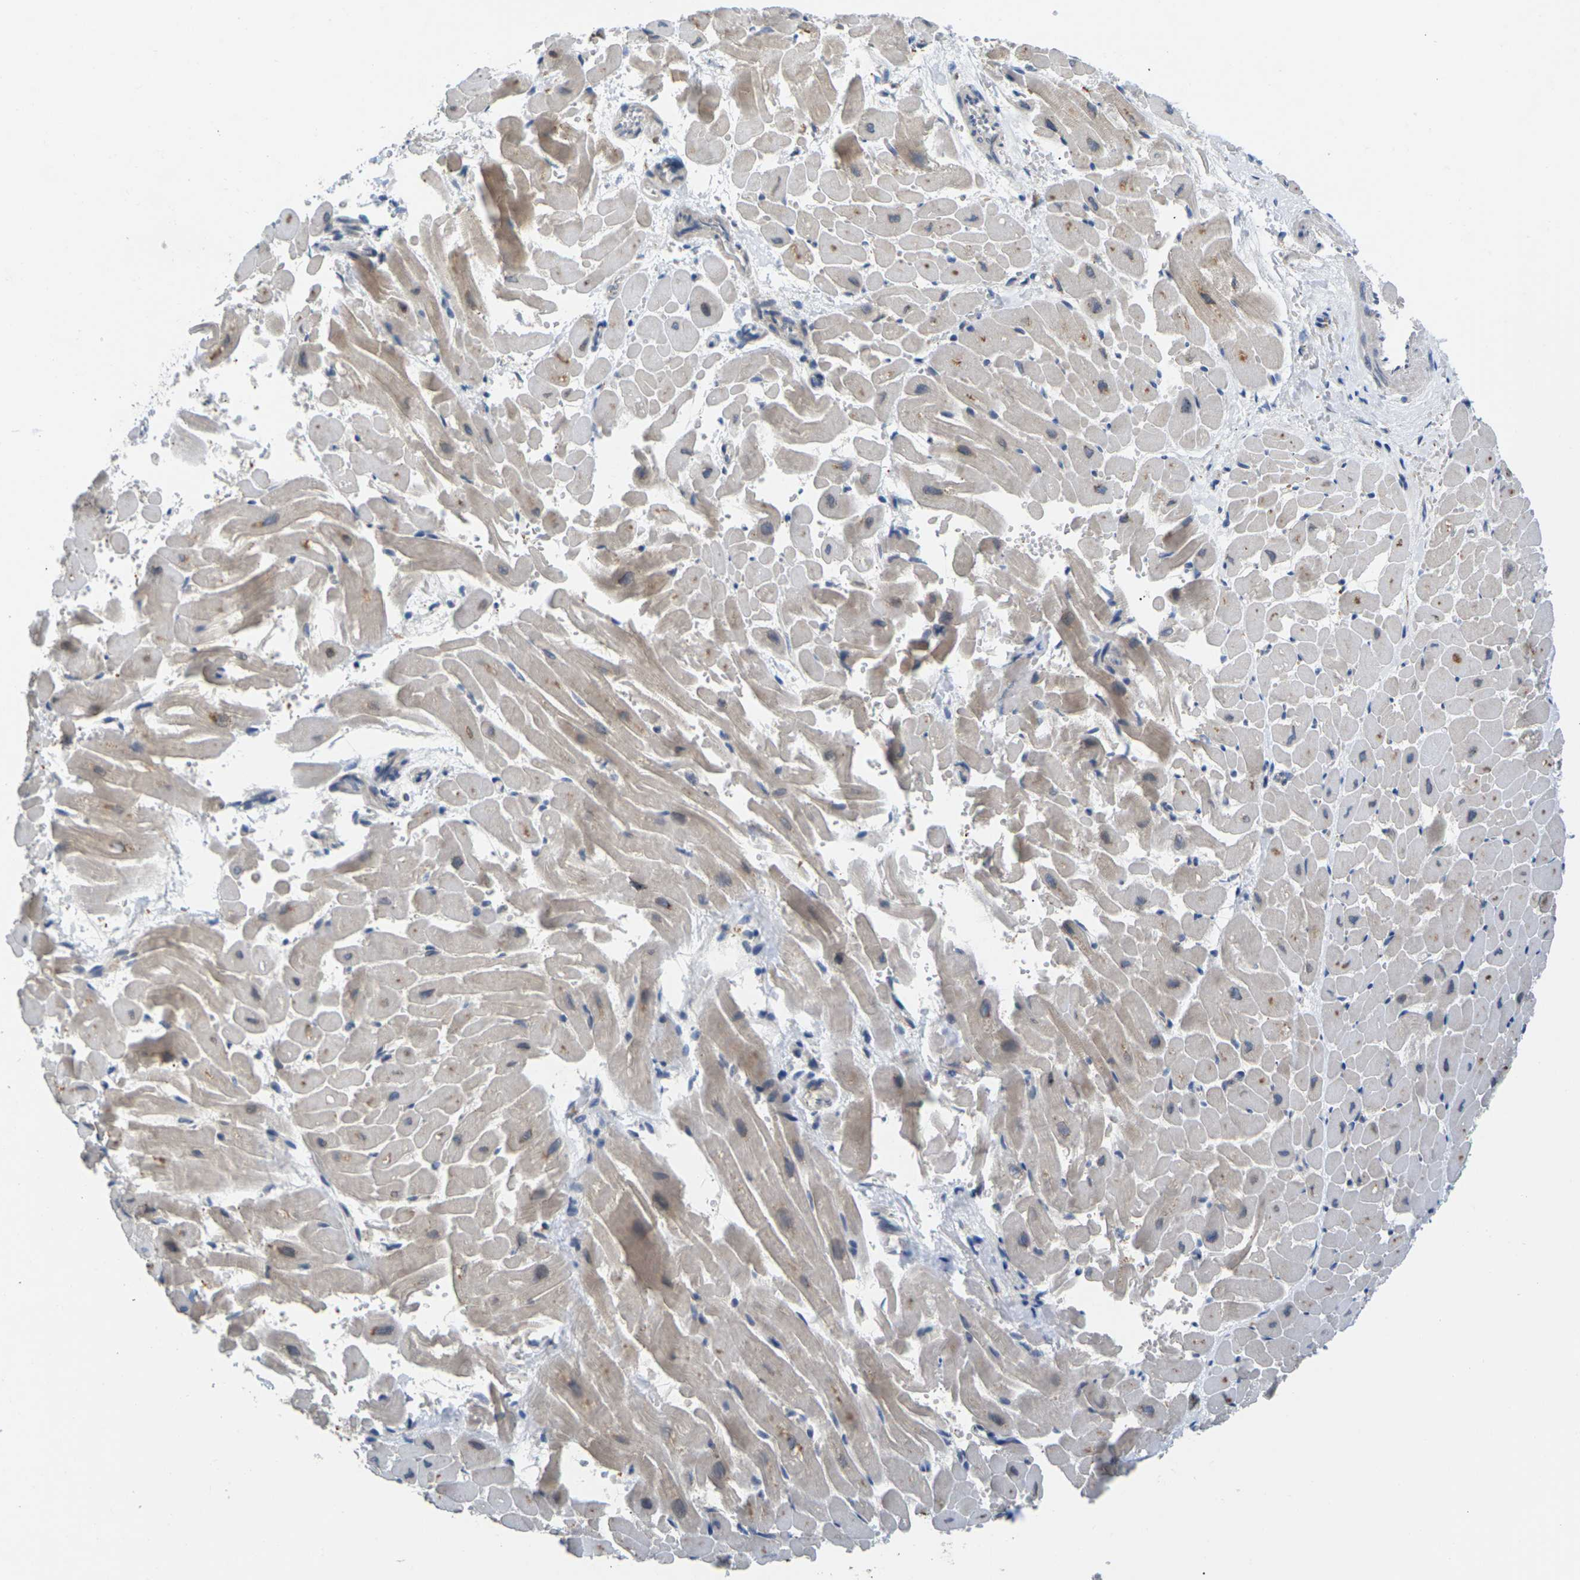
{"staining": {"intensity": "negative", "quantity": "none", "location": "none"}, "tissue": "heart muscle", "cell_type": "Cardiomyocytes", "image_type": "normal", "snomed": [{"axis": "morphology", "description": "Normal tissue, NOS"}, {"axis": "topography", "description": "Heart"}], "caption": "This is an immunohistochemistry photomicrograph of normal heart muscle. There is no positivity in cardiomyocytes.", "gene": "SCNN1A", "patient": {"sex": "male", "age": 45}}